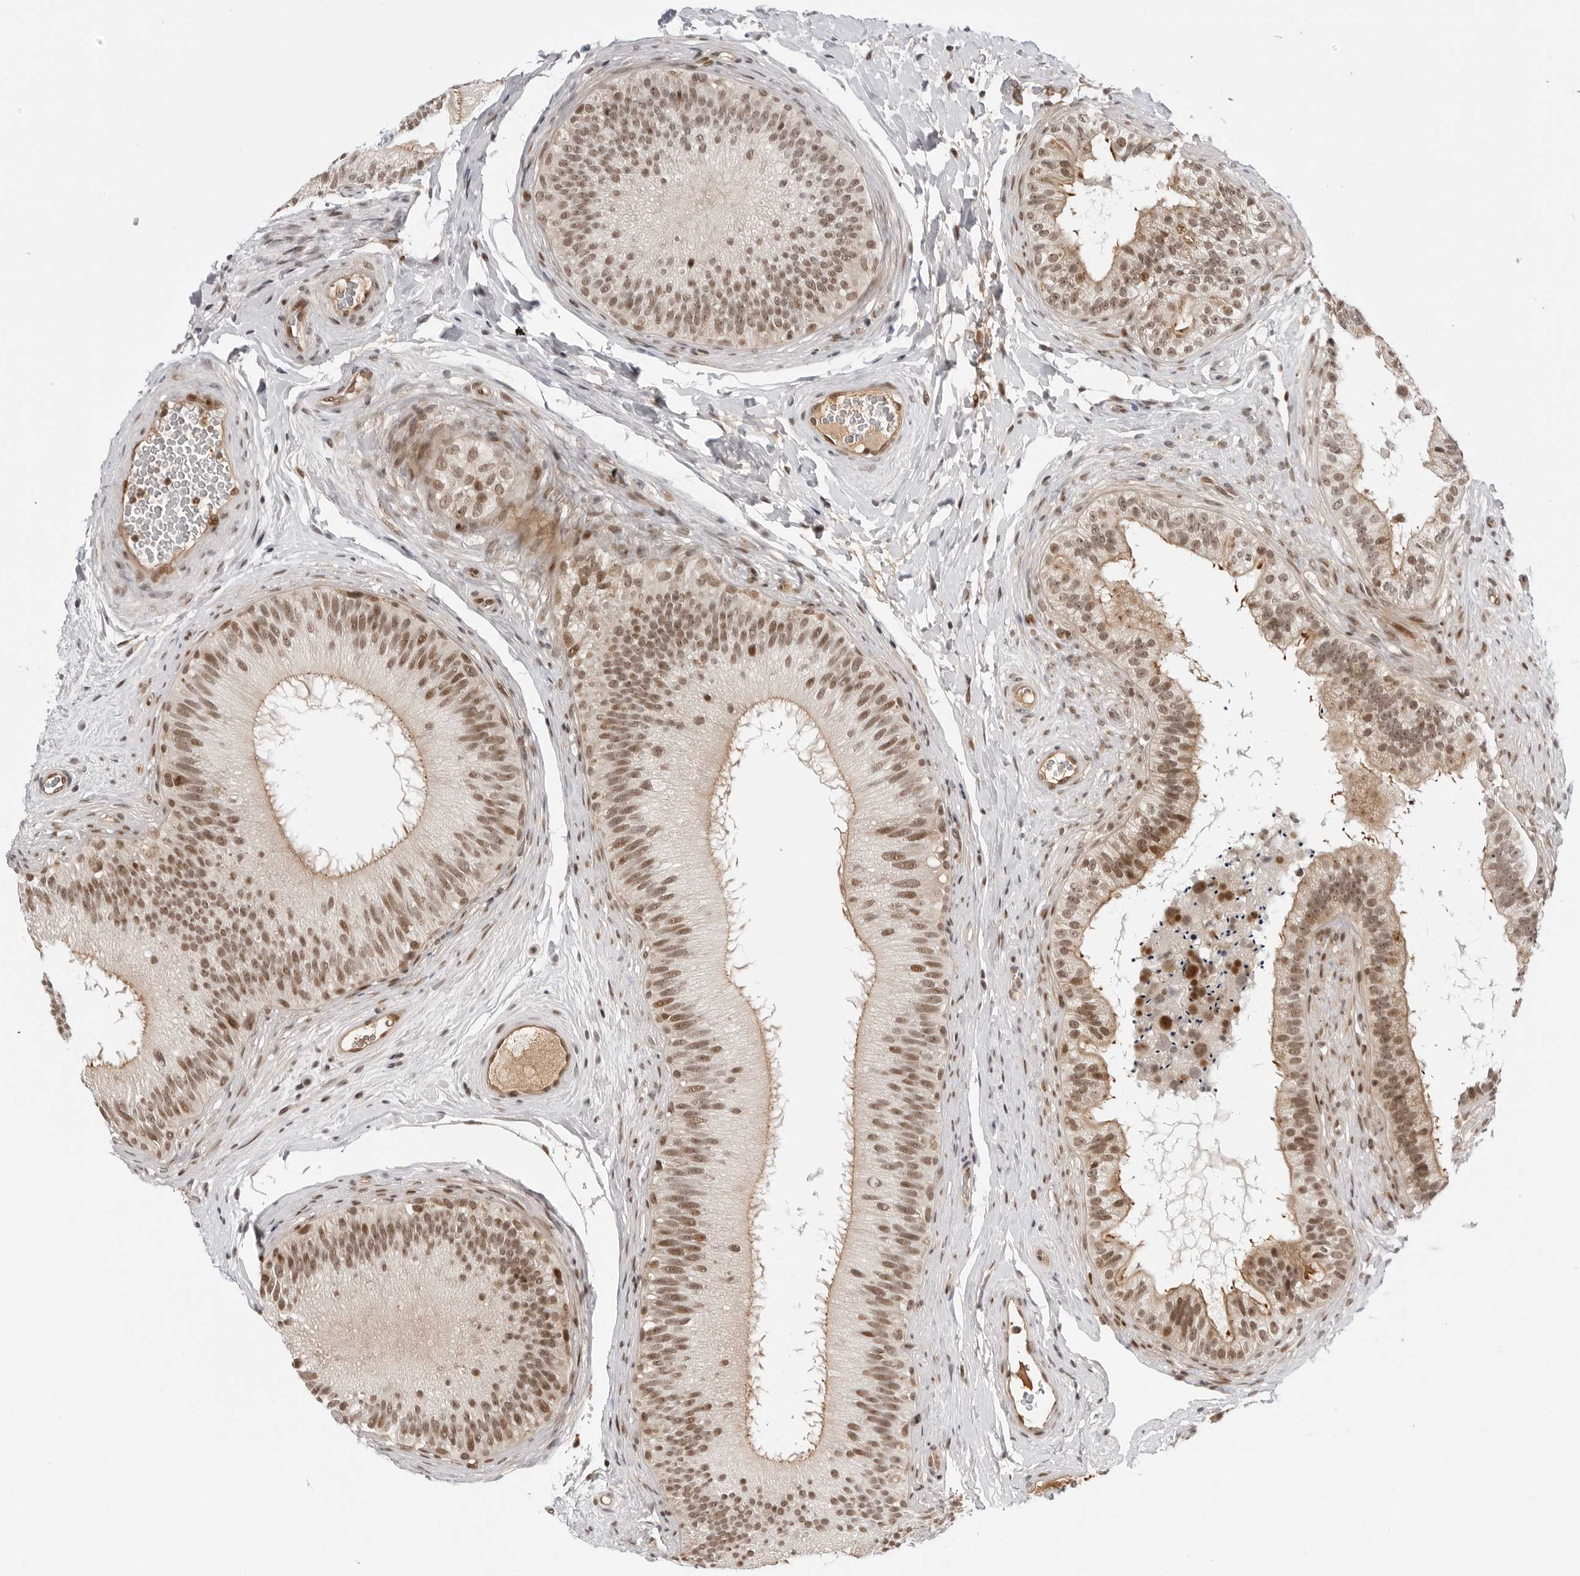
{"staining": {"intensity": "moderate", "quantity": "25%-75%", "location": "cytoplasmic/membranous,nuclear"}, "tissue": "epididymis", "cell_type": "Glandular cells", "image_type": "normal", "snomed": [{"axis": "morphology", "description": "Normal tissue, NOS"}, {"axis": "topography", "description": "Epididymis"}], "caption": "Immunohistochemistry (DAB) staining of normal human epididymis displays moderate cytoplasmic/membranous,nuclear protein staining in approximately 25%-75% of glandular cells. The protein is stained brown, and the nuclei are stained in blue (DAB IHC with brightfield microscopy, high magnification).", "gene": "C8orf33", "patient": {"sex": "male", "age": 45}}